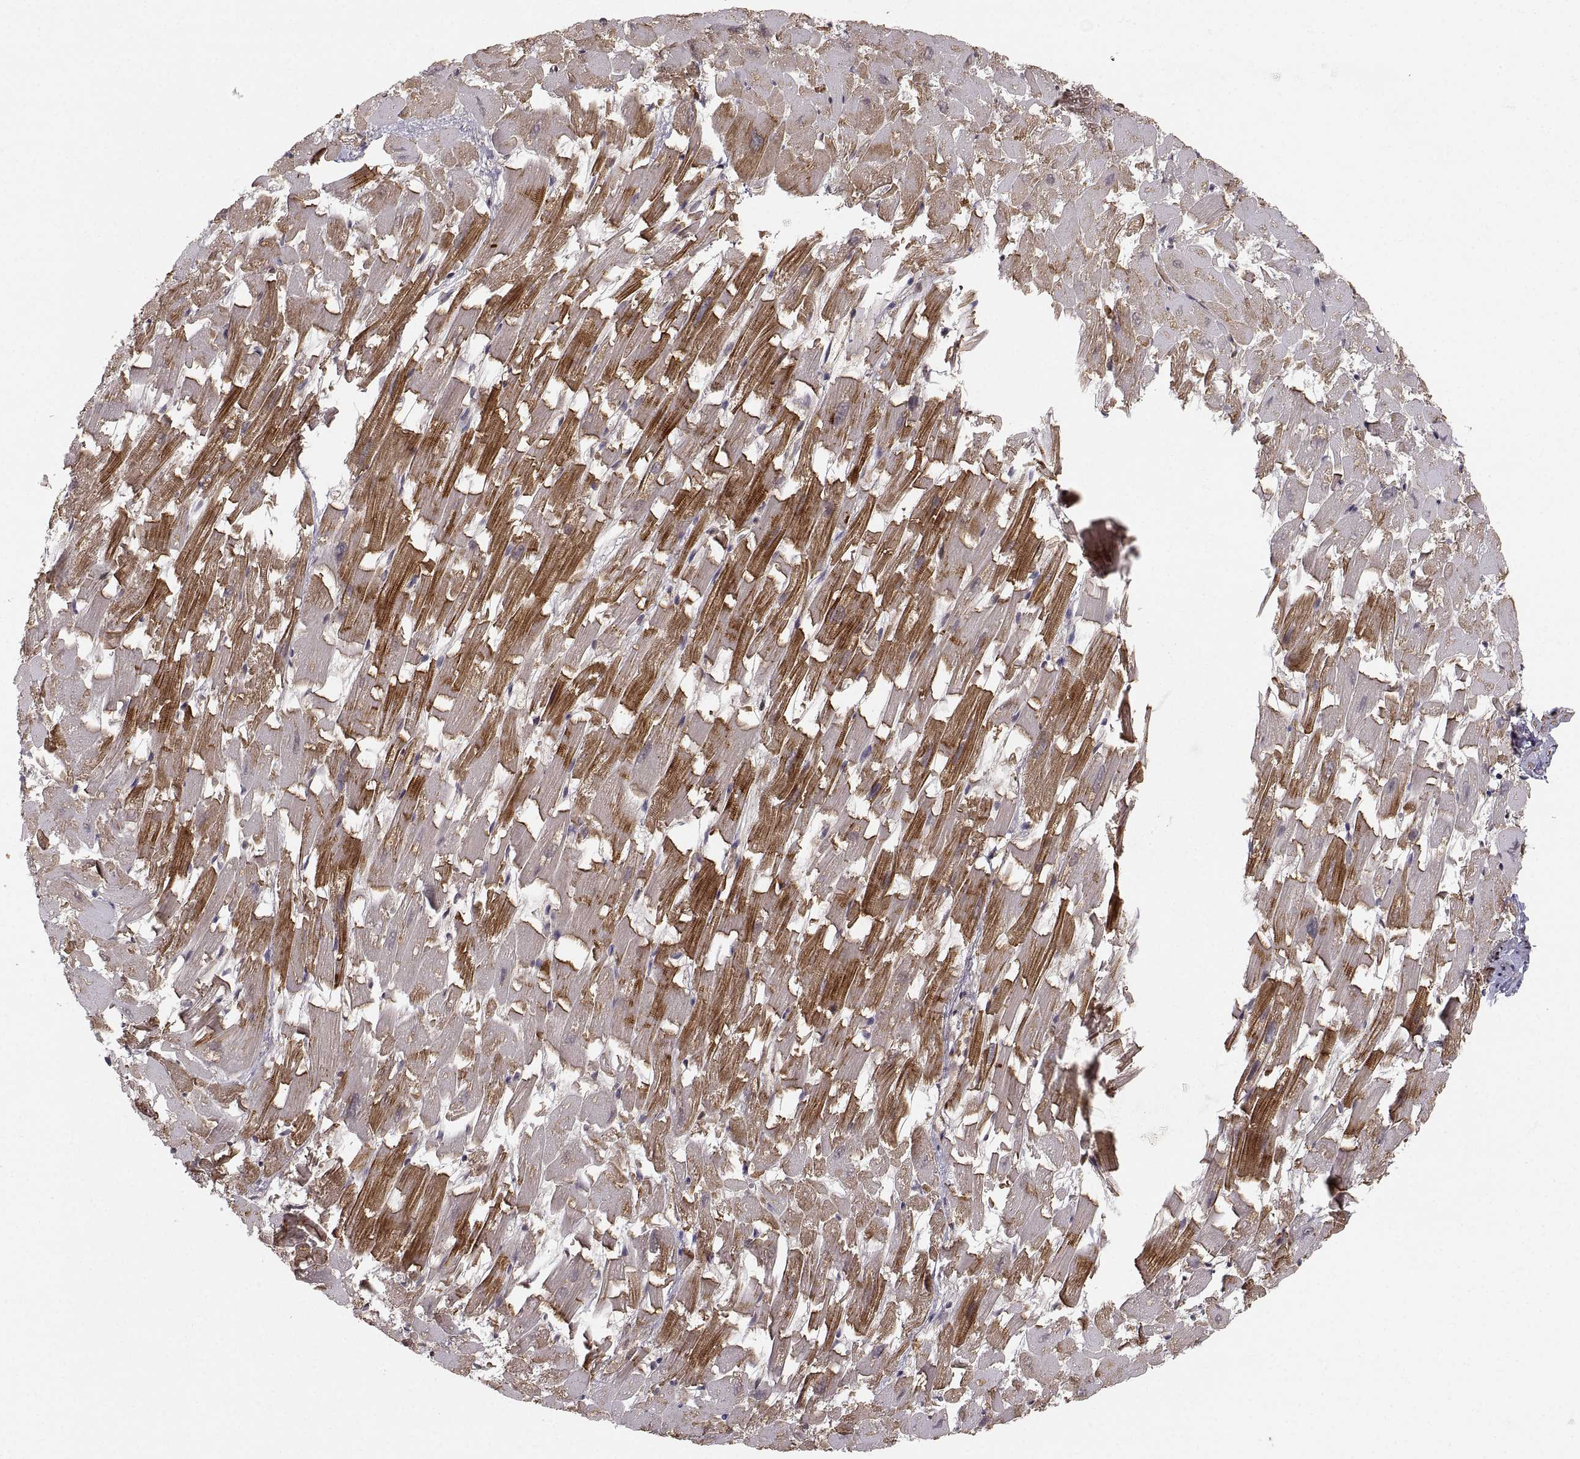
{"staining": {"intensity": "moderate", "quantity": "25%-75%", "location": "cytoplasmic/membranous"}, "tissue": "heart muscle", "cell_type": "Cardiomyocytes", "image_type": "normal", "snomed": [{"axis": "morphology", "description": "Normal tissue, NOS"}, {"axis": "topography", "description": "Heart"}], "caption": "Immunohistochemistry histopathology image of benign human heart muscle stained for a protein (brown), which demonstrates medium levels of moderate cytoplasmic/membranous positivity in about 25%-75% of cardiomyocytes.", "gene": "PGM5", "patient": {"sex": "female", "age": 64}}